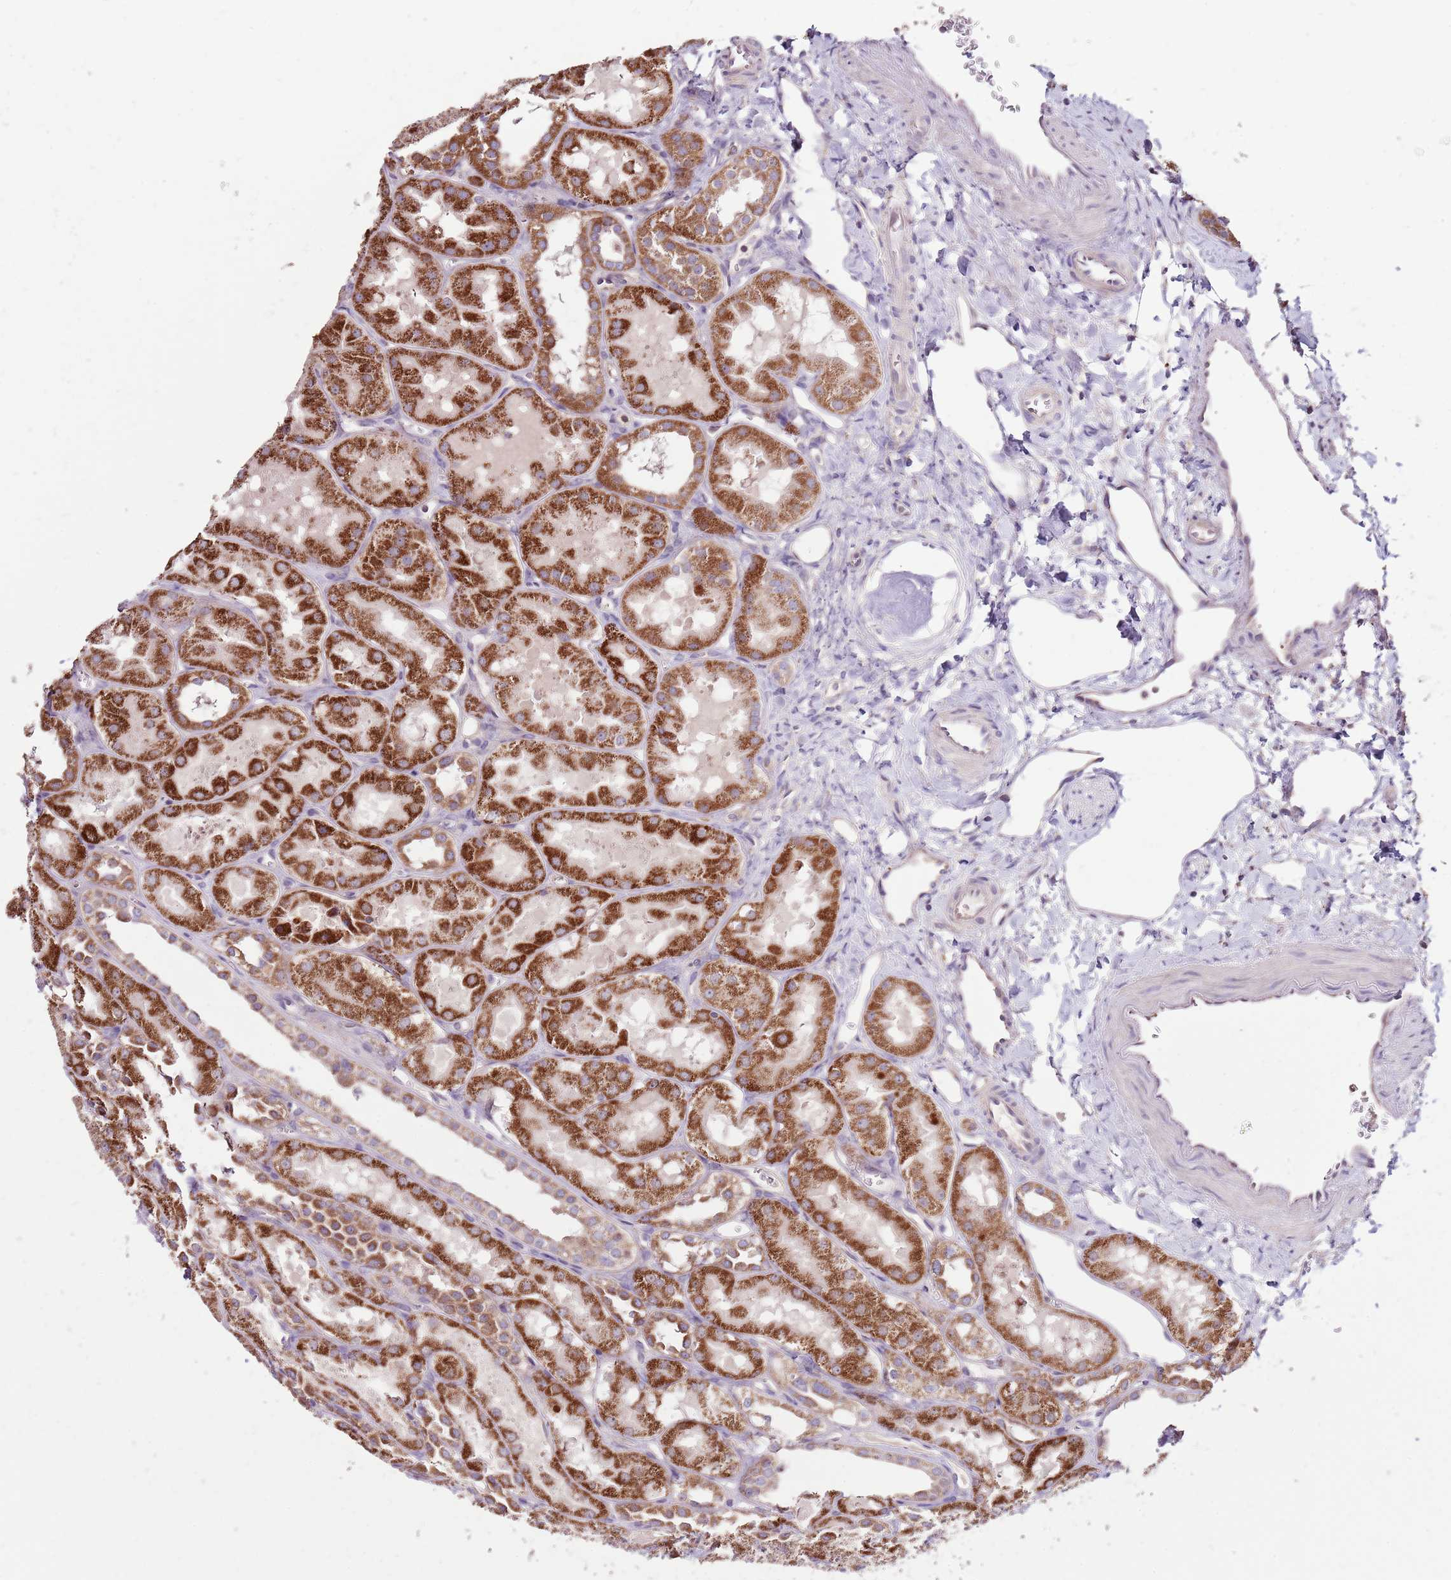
{"staining": {"intensity": "negative", "quantity": "none", "location": "none"}, "tissue": "kidney", "cell_type": "Cells in glomeruli", "image_type": "normal", "snomed": [{"axis": "morphology", "description": "Normal tissue, NOS"}, {"axis": "topography", "description": "Kidney"}, {"axis": "topography", "description": "Urinary bladder"}], "caption": "Immunohistochemistry (IHC) photomicrograph of unremarkable kidney stained for a protein (brown), which shows no positivity in cells in glomeruli.", "gene": "SMG1", "patient": {"sex": "male", "age": 16}}